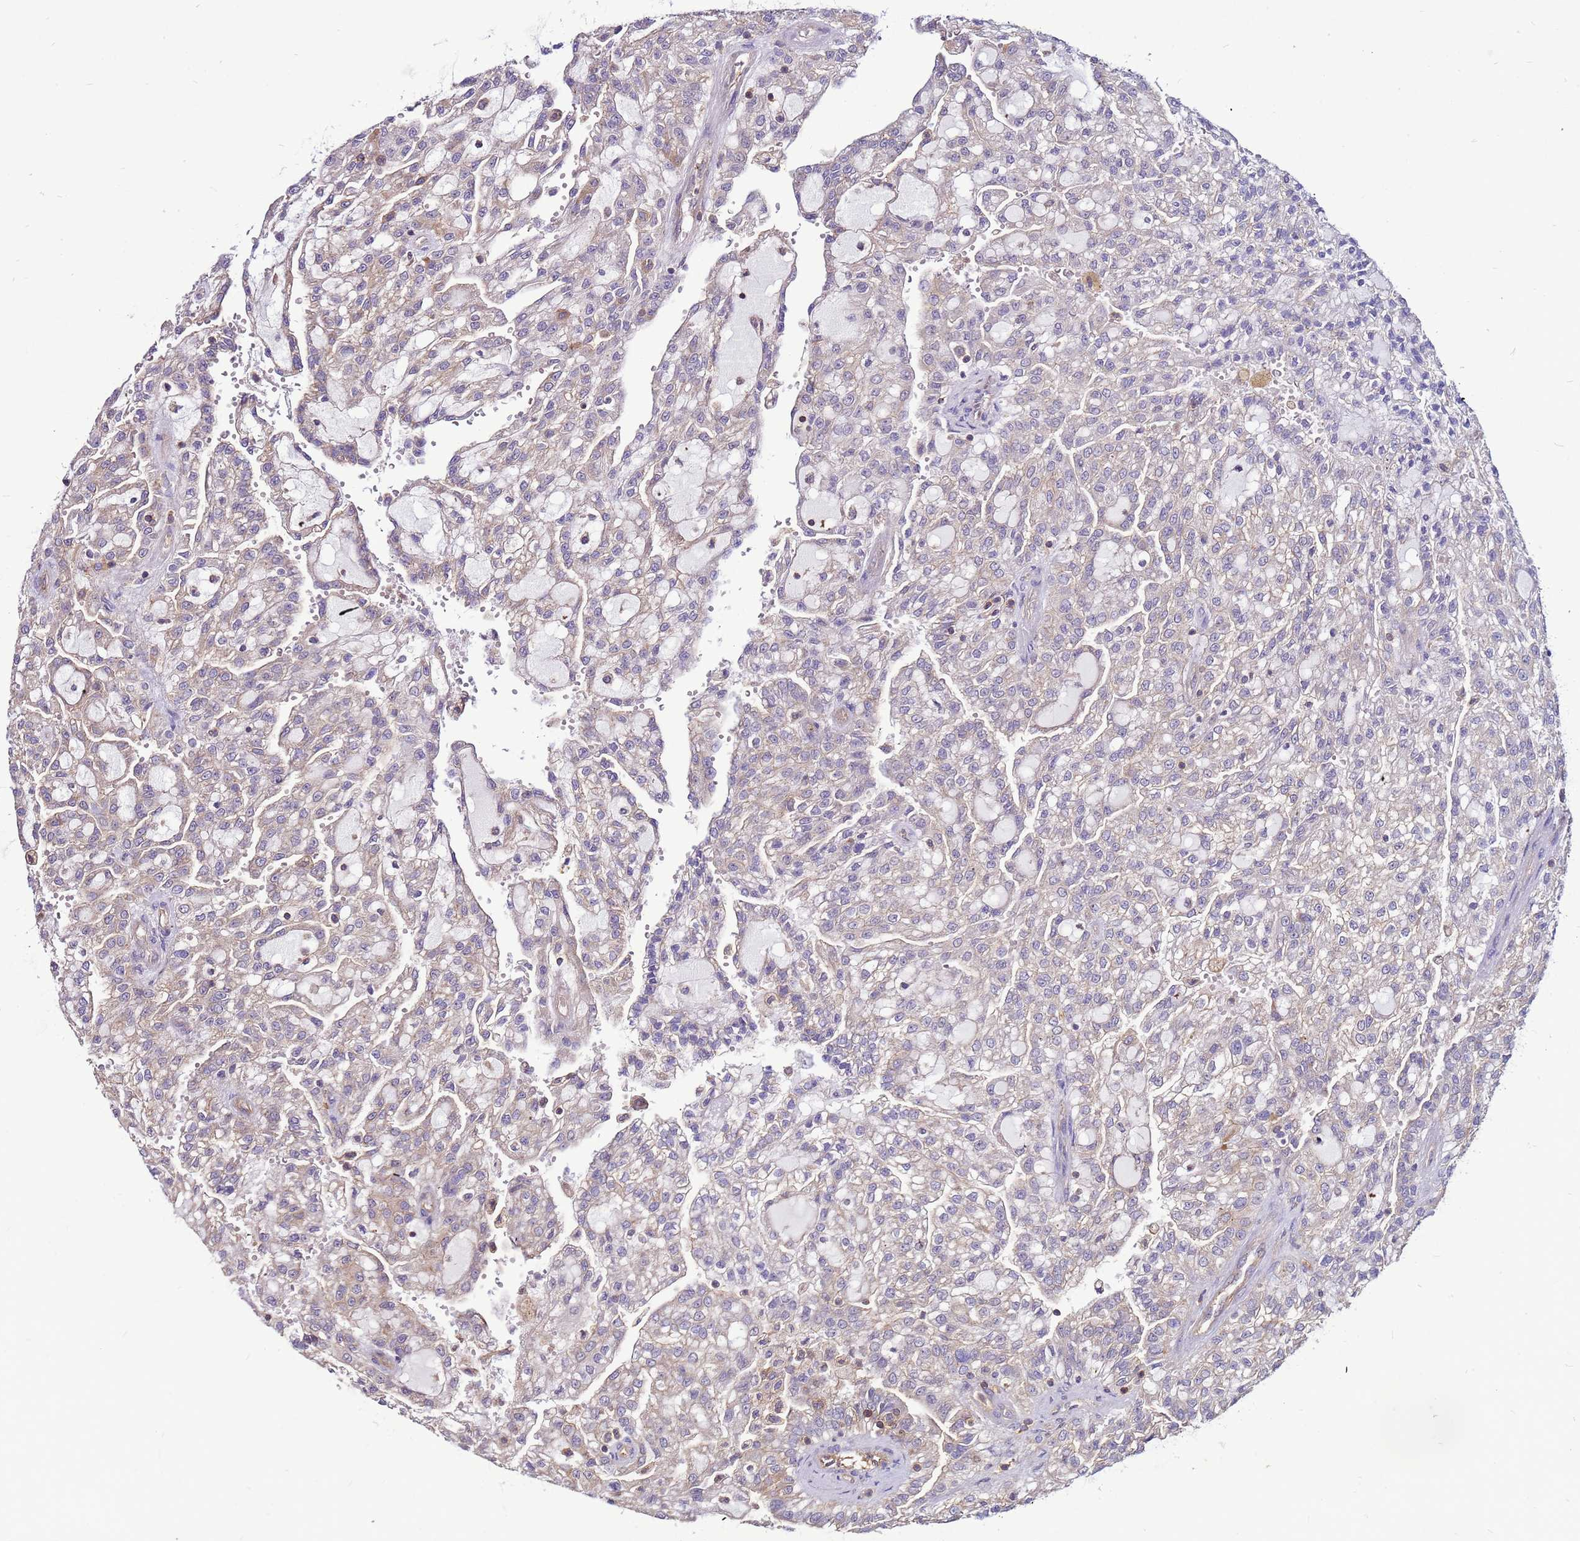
{"staining": {"intensity": "weak", "quantity": "<25%", "location": "cytoplasmic/membranous"}, "tissue": "renal cancer", "cell_type": "Tumor cells", "image_type": "cancer", "snomed": [{"axis": "morphology", "description": "Adenocarcinoma, NOS"}, {"axis": "topography", "description": "Kidney"}], "caption": "Tumor cells show no significant positivity in adenocarcinoma (renal).", "gene": "NRN1L", "patient": {"sex": "male", "age": 63}}